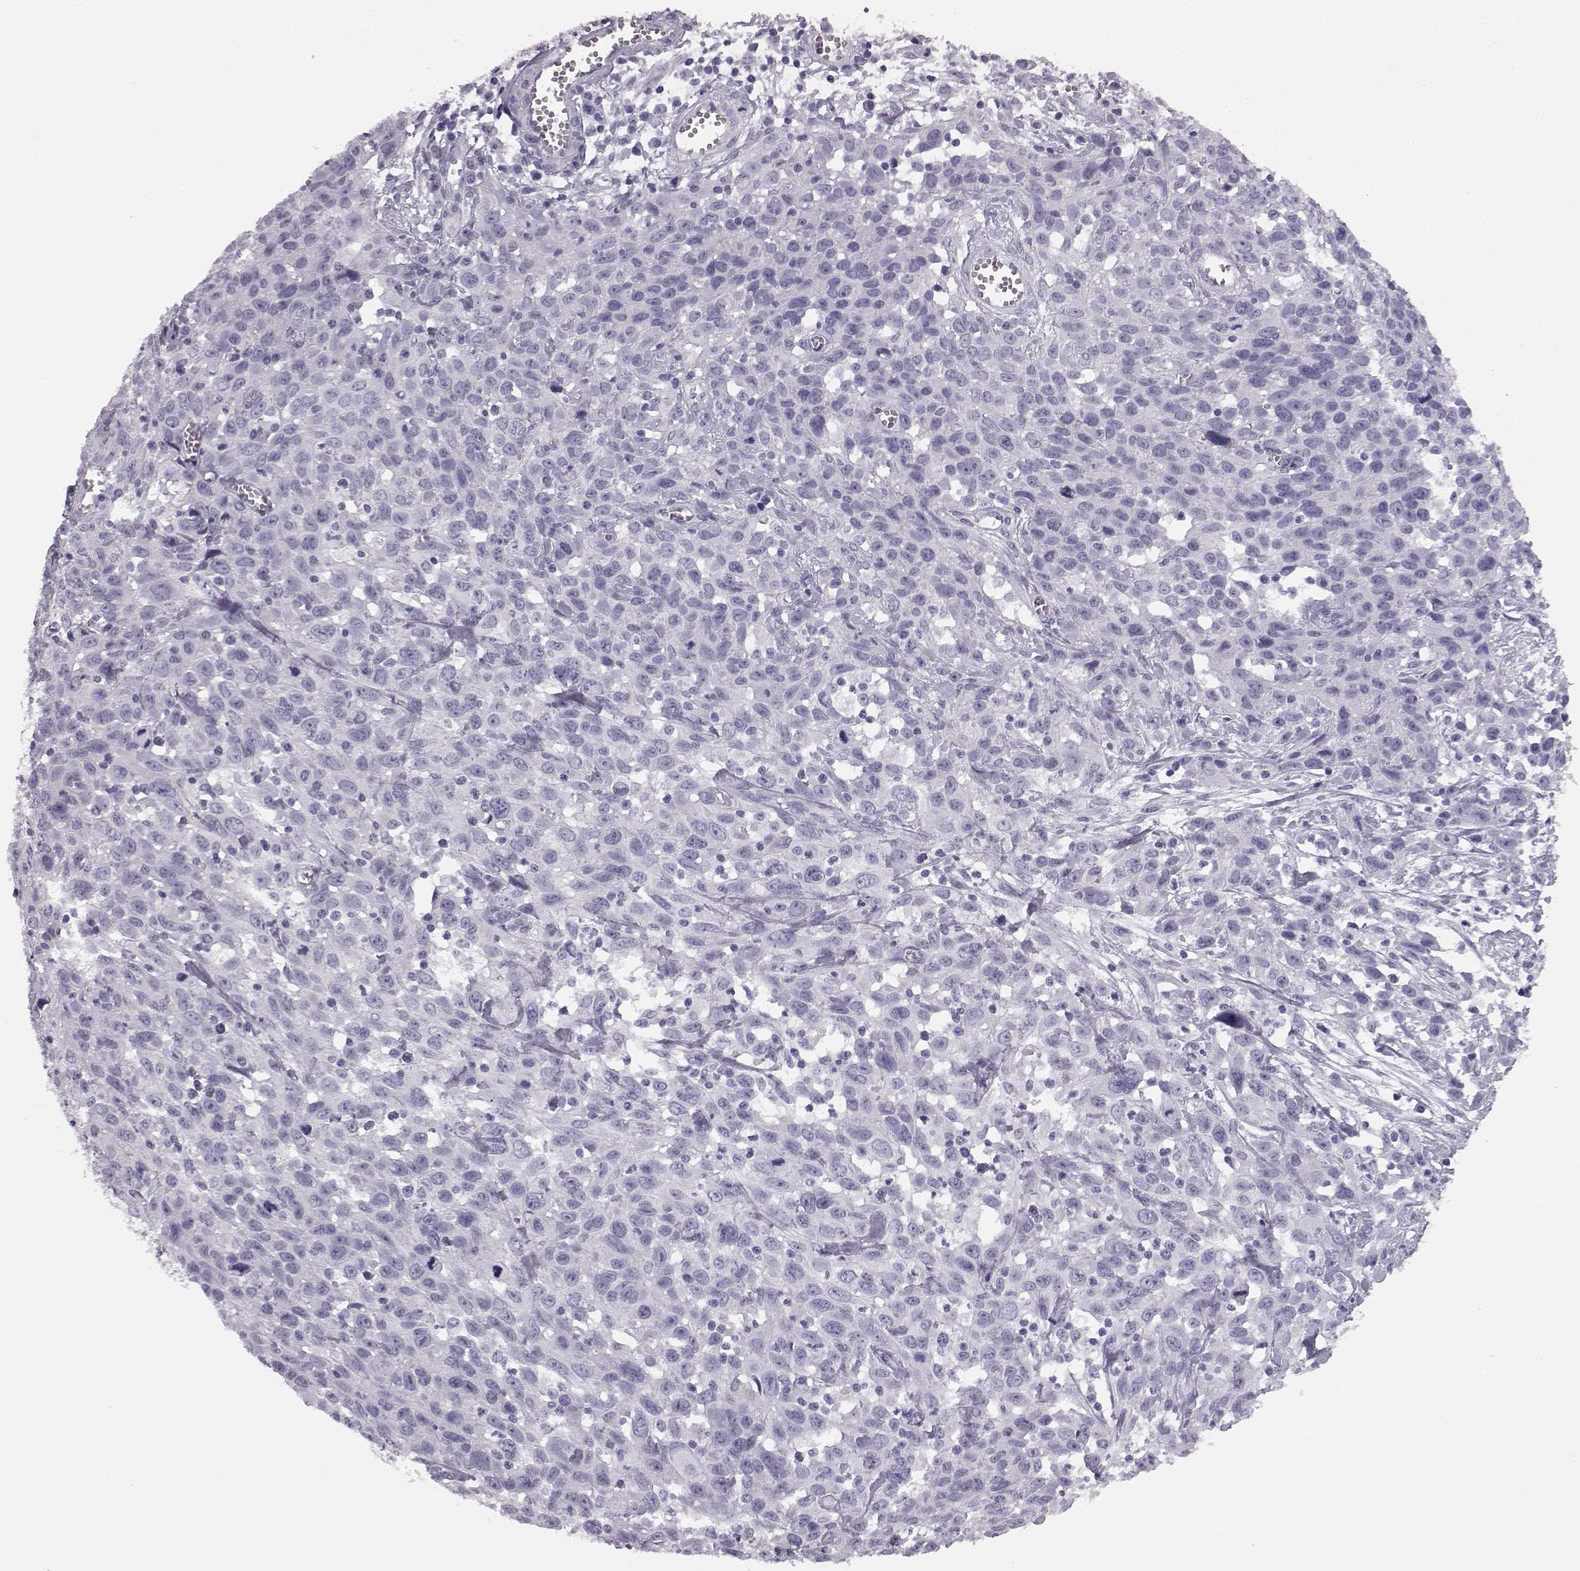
{"staining": {"intensity": "negative", "quantity": "none", "location": "none"}, "tissue": "cervical cancer", "cell_type": "Tumor cells", "image_type": "cancer", "snomed": [{"axis": "morphology", "description": "Squamous cell carcinoma, NOS"}, {"axis": "topography", "description": "Cervix"}], "caption": "High magnification brightfield microscopy of cervical cancer stained with DAB (brown) and counterstained with hematoxylin (blue): tumor cells show no significant positivity.", "gene": "BFSP2", "patient": {"sex": "female", "age": 38}}